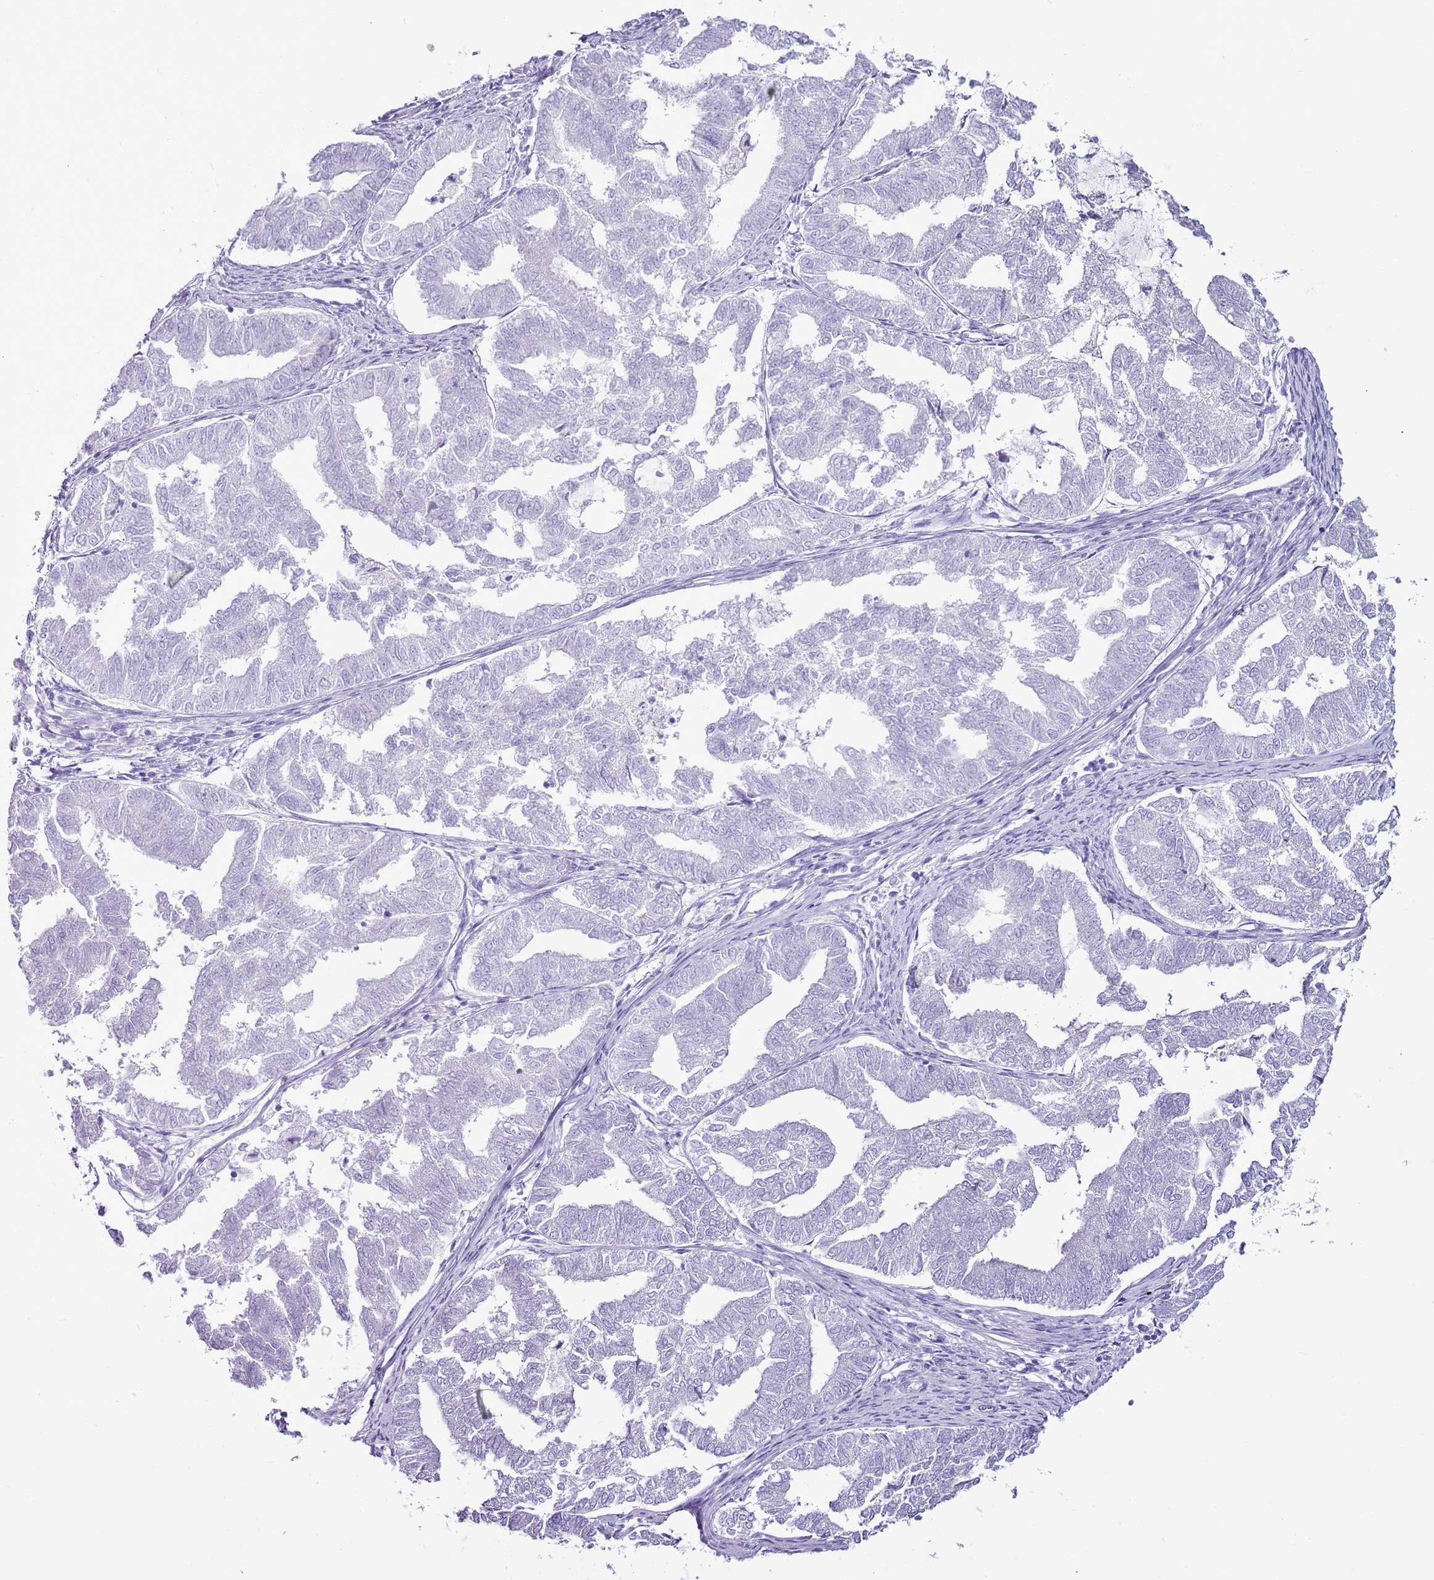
{"staining": {"intensity": "negative", "quantity": "none", "location": "none"}, "tissue": "endometrial cancer", "cell_type": "Tumor cells", "image_type": "cancer", "snomed": [{"axis": "morphology", "description": "Adenocarcinoma, NOS"}, {"axis": "topography", "description": "Endometrium"}], "caption": "Human adenocarcinoma (endometrial) stained for a protein using immunohistochemistry (IHC) shows no staining in tumor cells.", "gene": "CNFN", "patient": {"sex": "female", "age": 79}}